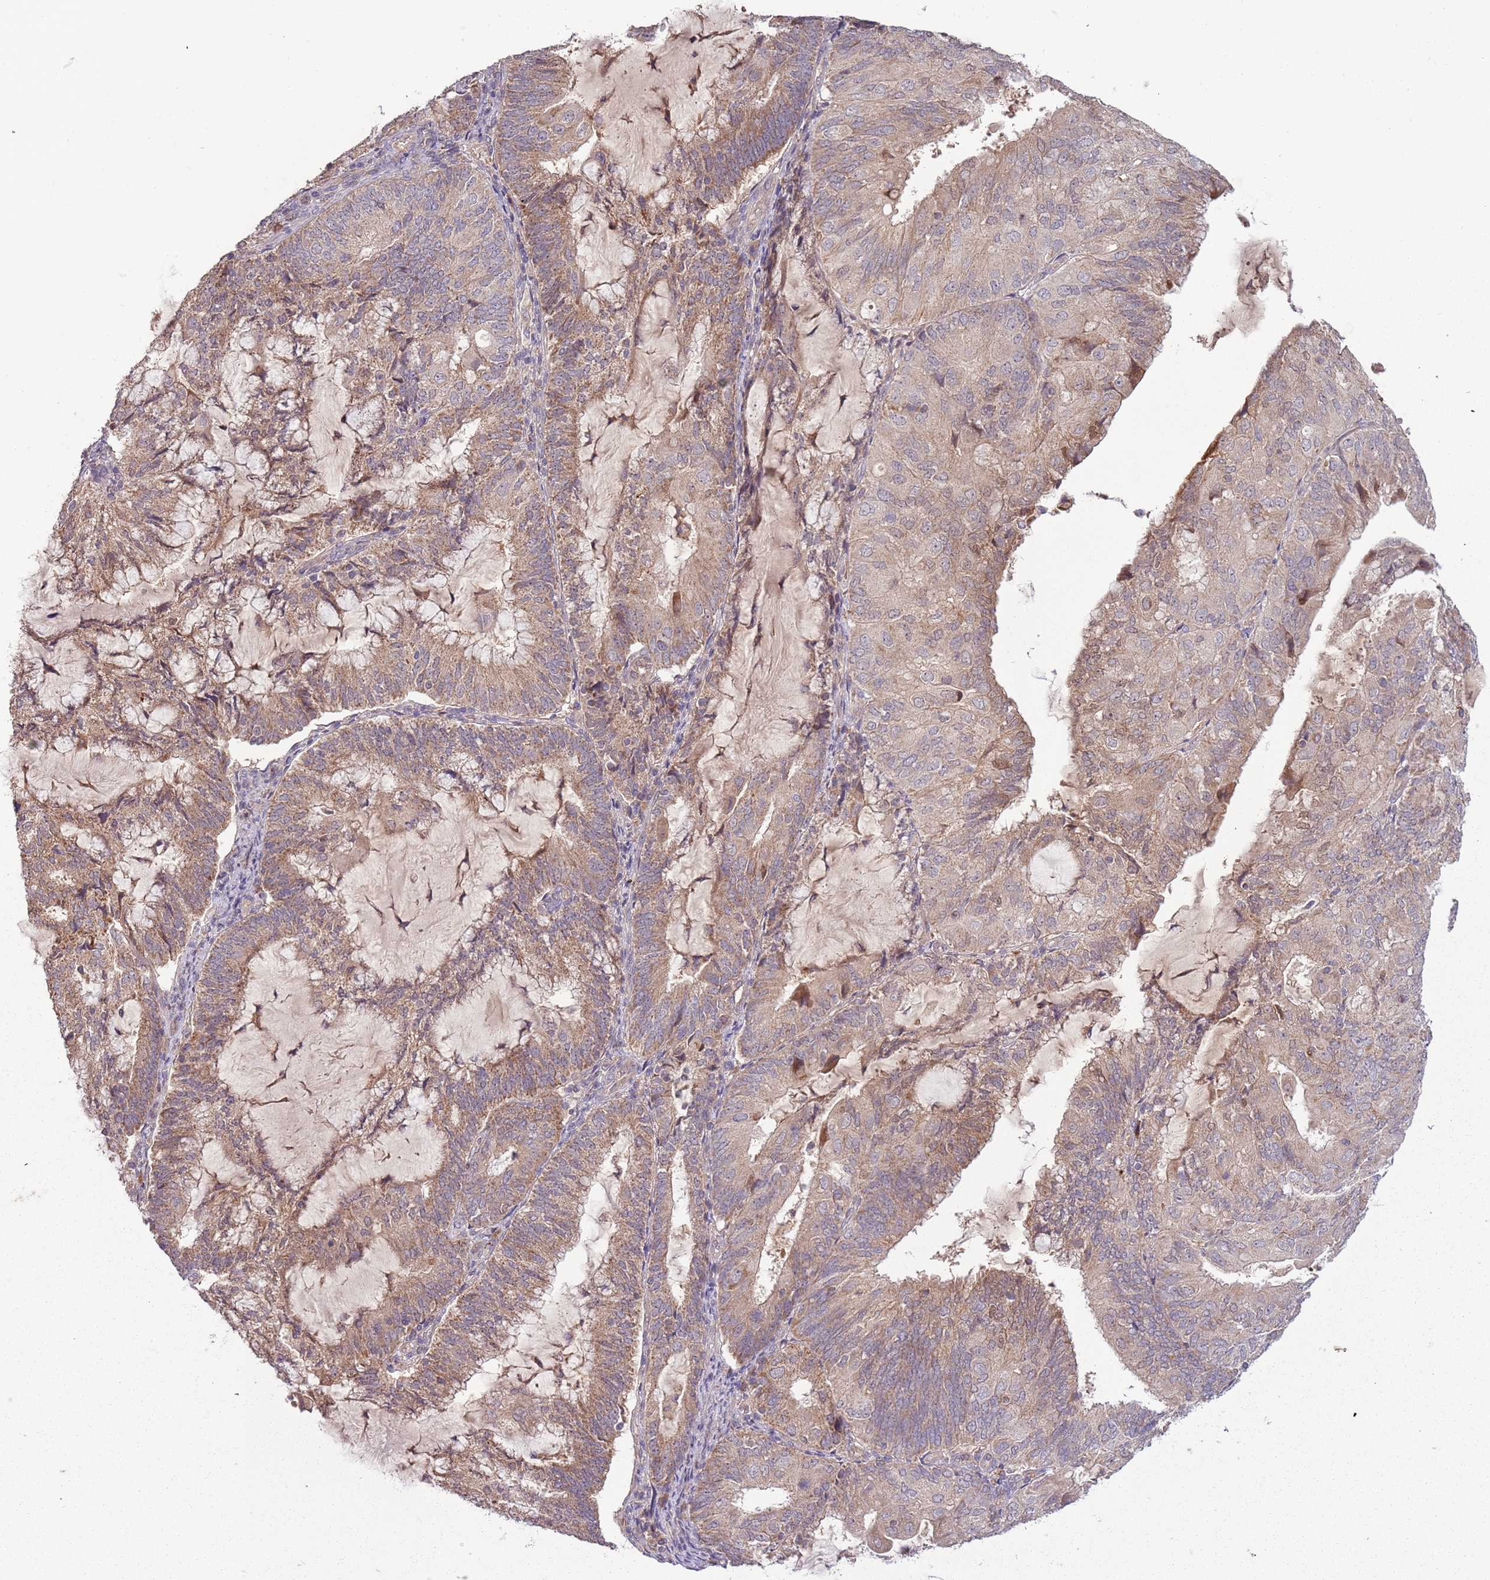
{"staining": {"intensity": "moderate", "quantity": ">75%", "location": "cytoplasmic/membranous"}, "tissue": "endometrial cancer", "cell_type": "Tumor cells", "image_type": "cancer", "snomed": [{"axis": "morphology", "description": "Adenocarcinoma, NOS"}, {"axis": "topography", "description": "Endometrium"}], "caption": "This micrograph displays immunohistochemistry staining of human endometrial cancer (adenocarcinoma), with medium moderate cytoplasmic/membranous staining in approximately >75% of tumor cells.", "gene": "FECH", "patient": {"sex": "female", "age": 81}}